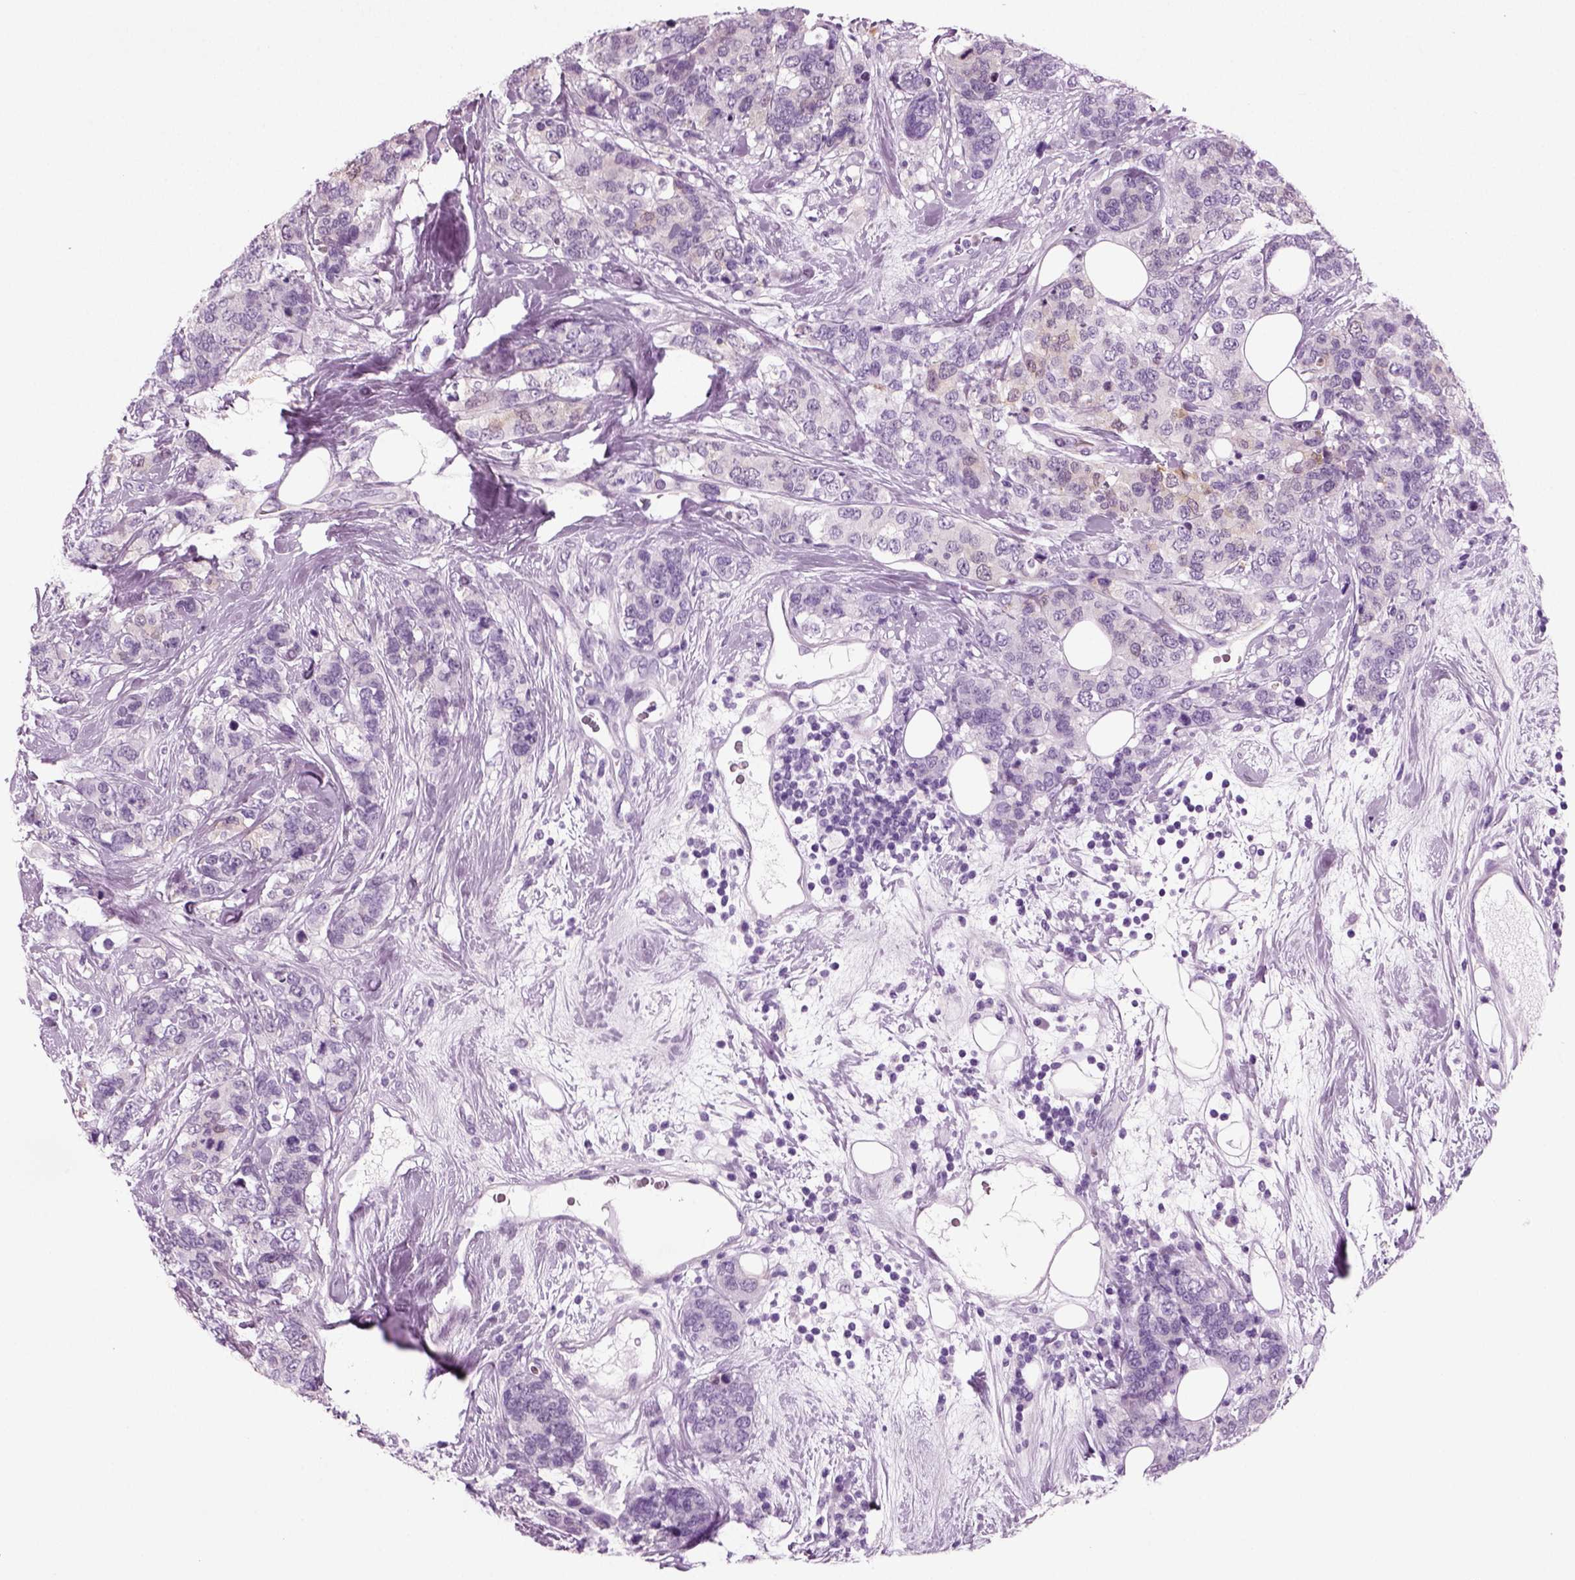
{"staining": {"intensity": "weak", "quantity": "<25%", "location": "cytoplasmic/membranous"}, "tissue": "breast cancer", "cell_type": "Tumor cells", "image_type": "cancer", "snomed": [{"axis": "morphology", "description": "Lobular carcinoma"}, {"axis": "topography", "description": "Breast"}], "caption": "This is a histopathology image of immunohistochemistry (IHC) staining of breast cancer (lobular carcinoma), which shows no staining in tumor cells. (Immunohistochemistry (ihc), brightfield microscopy, high magnification).", "gene": "CRABP1", "patient": {"sex": "female", "age": 59}}